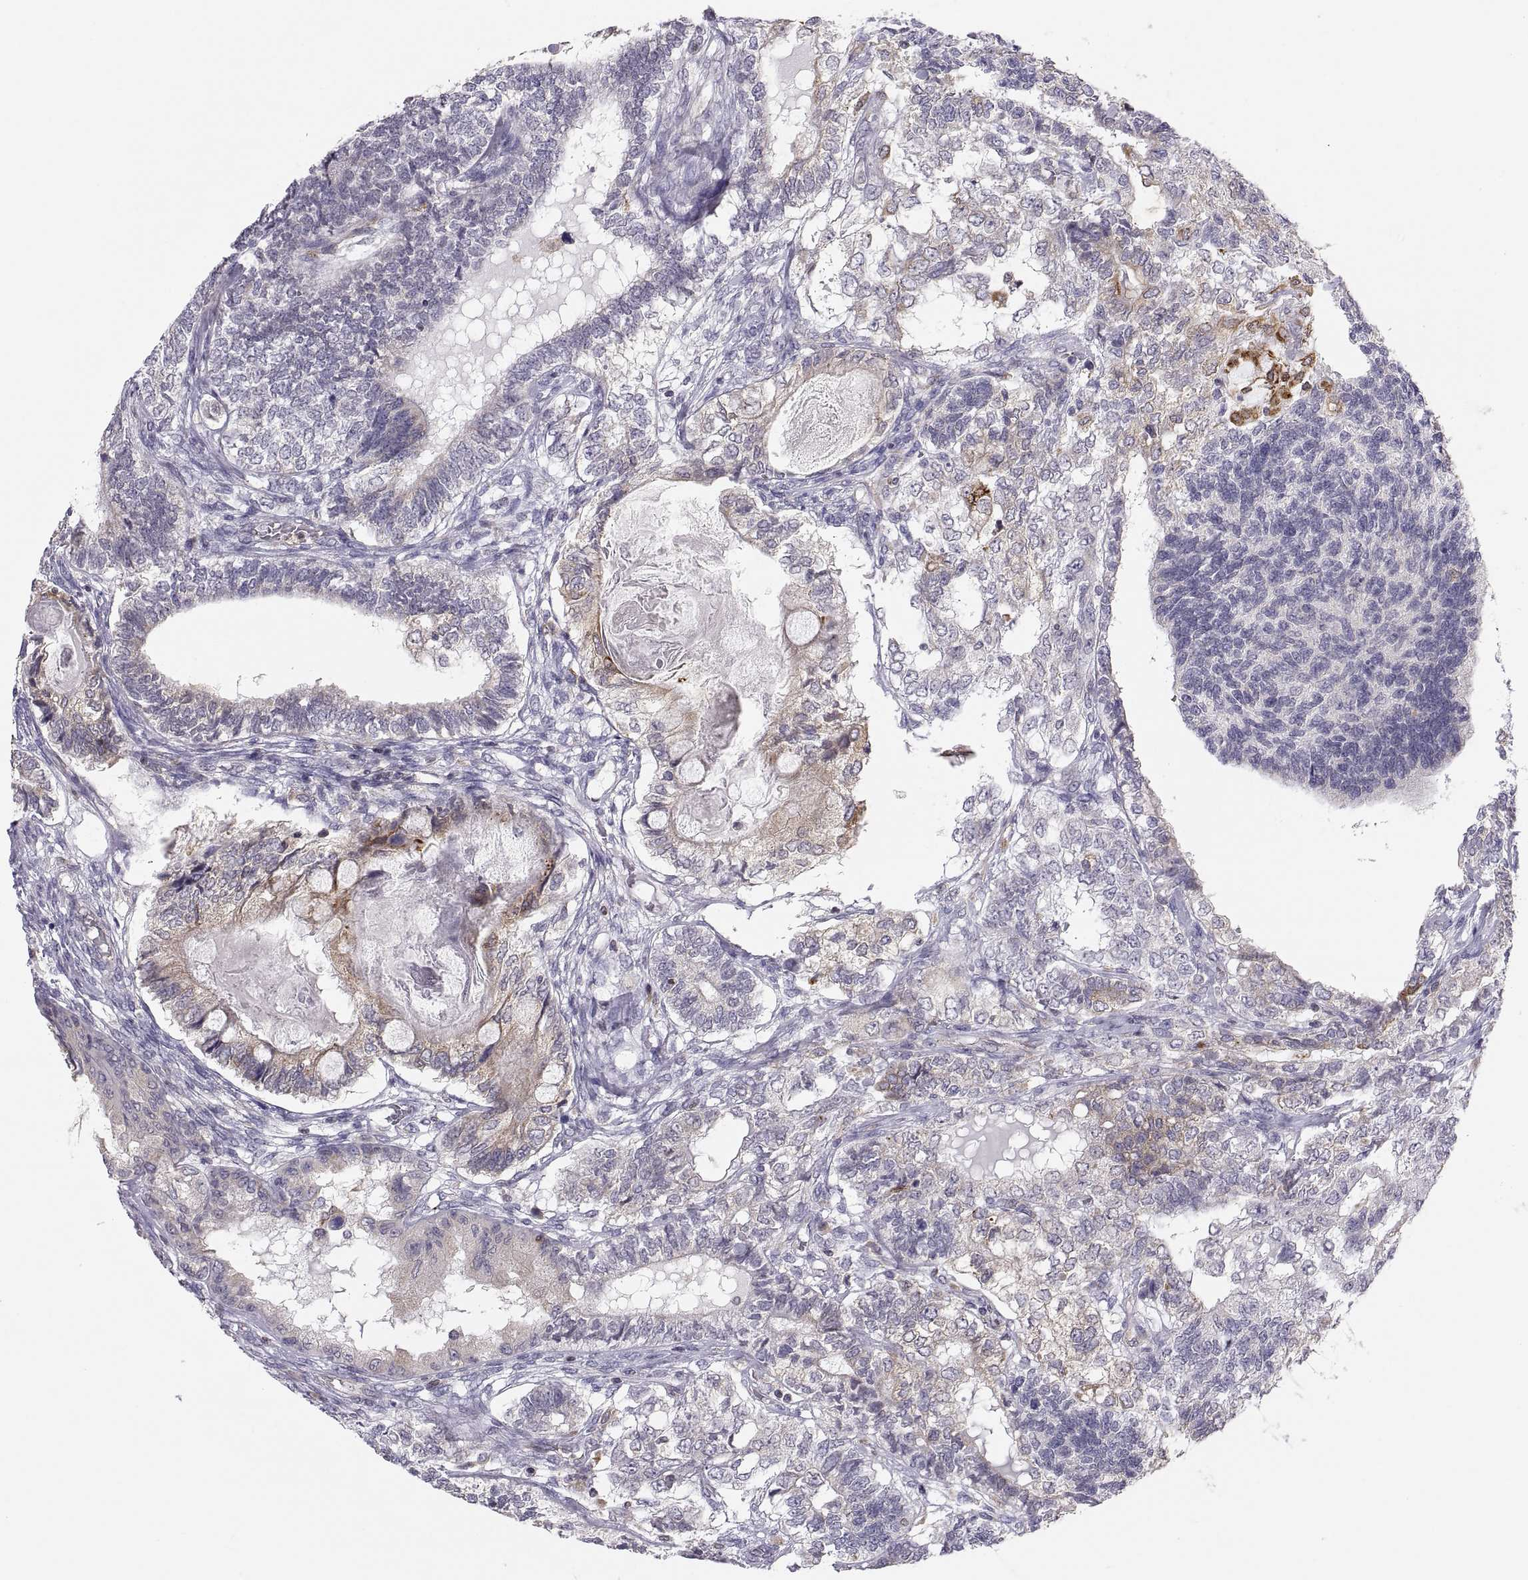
{"staining": {"intensity": "weak", "quantity": "25%-75%", "location": "cytoplasmic/membranous"}, "tissue": "testis cancer", "cell_type": "Tumor cells", "image_type": "cancer", "snomed": [{"axis": "morphology", "description": "Seminoma, NOS"}, {"axis": "morphology", "description": "Carcinoma, Embryonal, NOS"}, {"axis": "topography", "description": "Testis"}], "caption": "IHC (DAB) staining of human testis cancer exhibits weak cytoplasmic/membranous protein expression in about 25%-75% of tumor cells.", "gene": "ERO1A", "patient": {"sex": "male", "age": 41}}